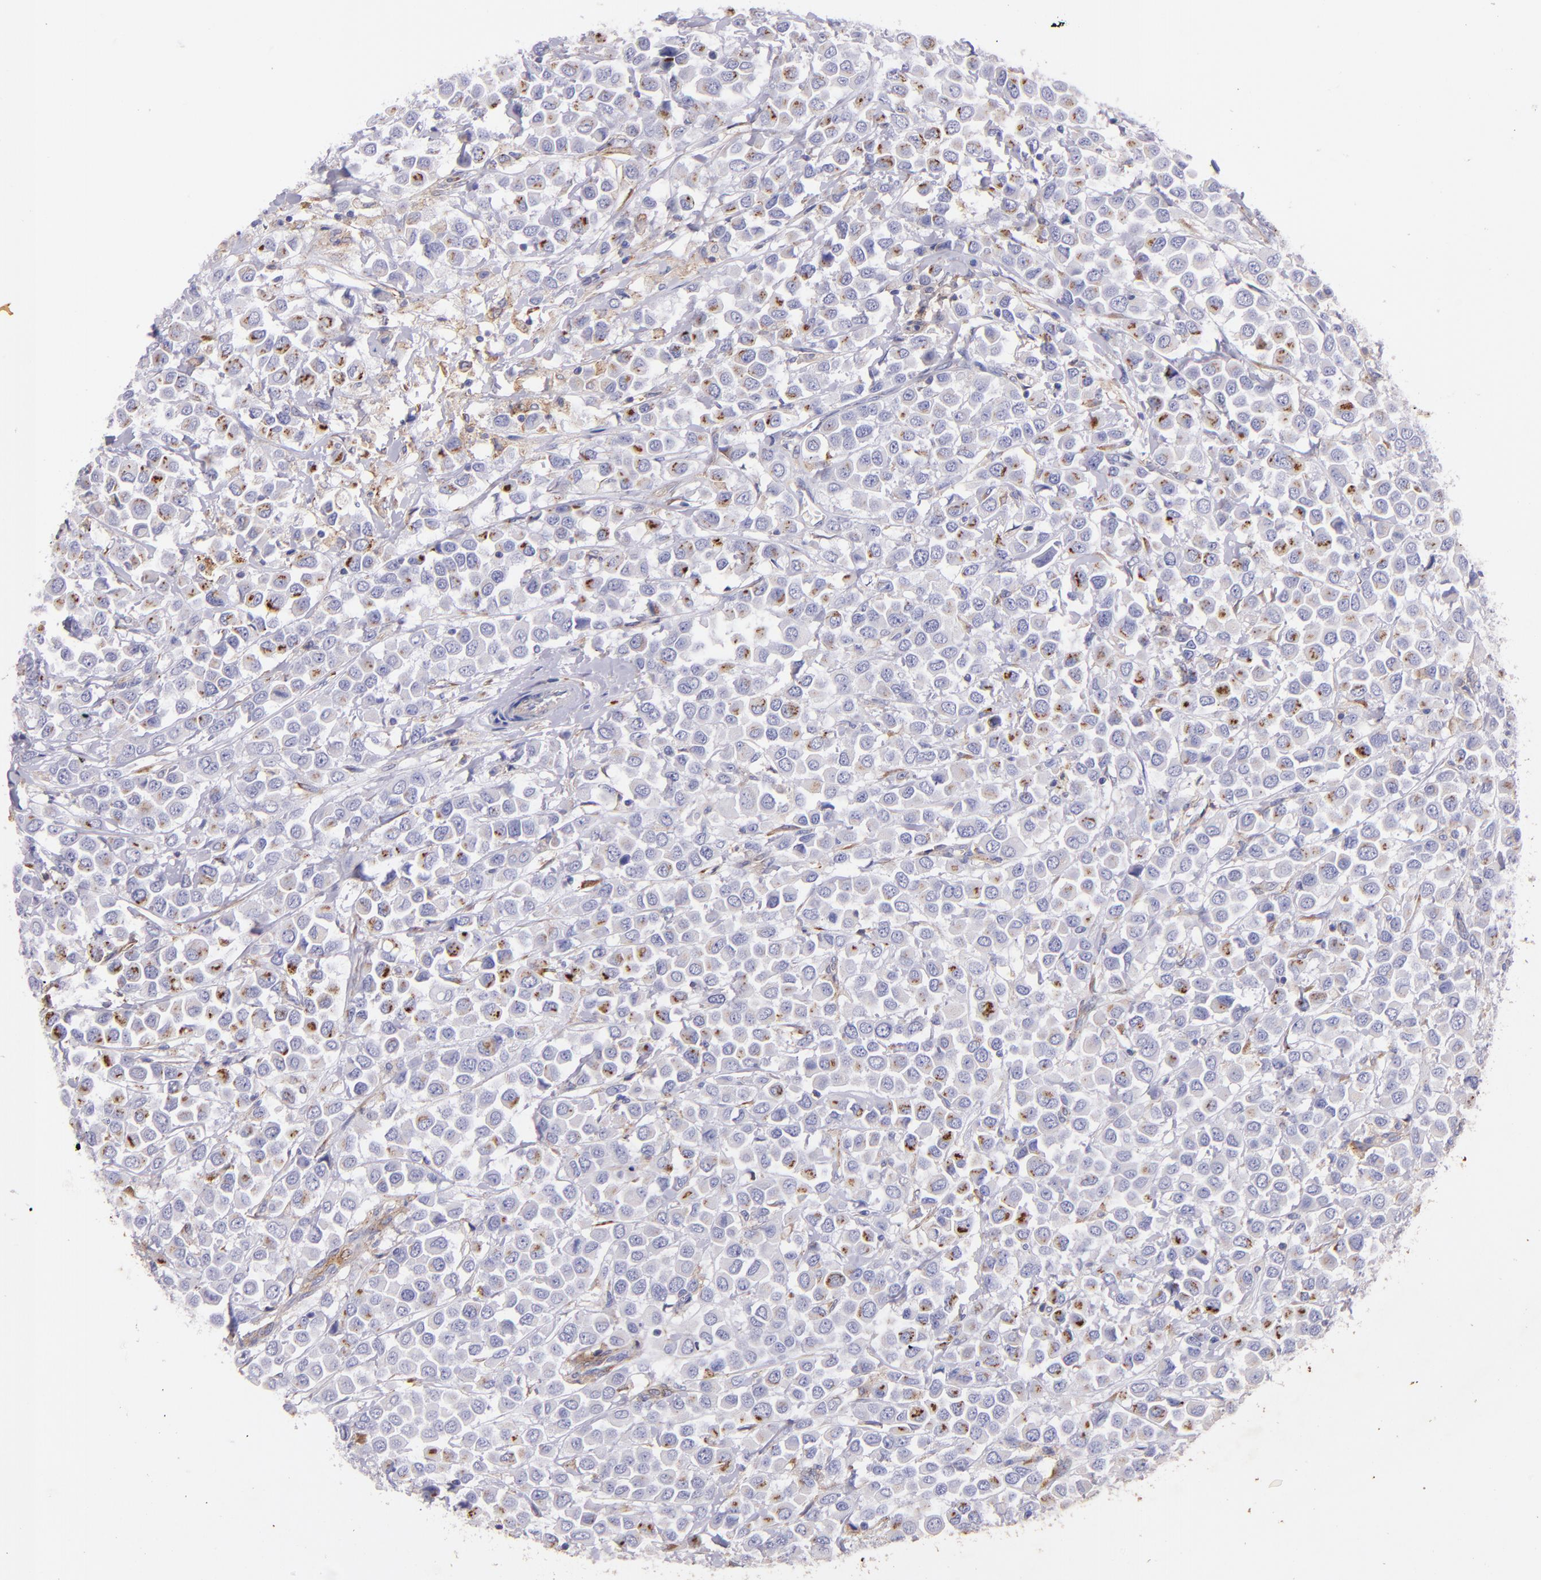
{"staining": {"intensity": "moderate", "quantity": "<25%", "location": "cytoplasmic/membranous"}, "tissue": "breast cancer", "cell_type": "Tumor cells", "image_type": "cancer", "snomed": [{"axis": "morphology", "description": "Duct carcinoma"}, {"axis": "topography", "description": "Breast"}], "caption": "Intraductal carcinoma (breast) stained with a brown dye exhibits moderate cytoplasmic/membranous positive positivity in approximately <25% of tumor cells.", "gene": "RET", "patient": {"sex": "female", "age": 61}}